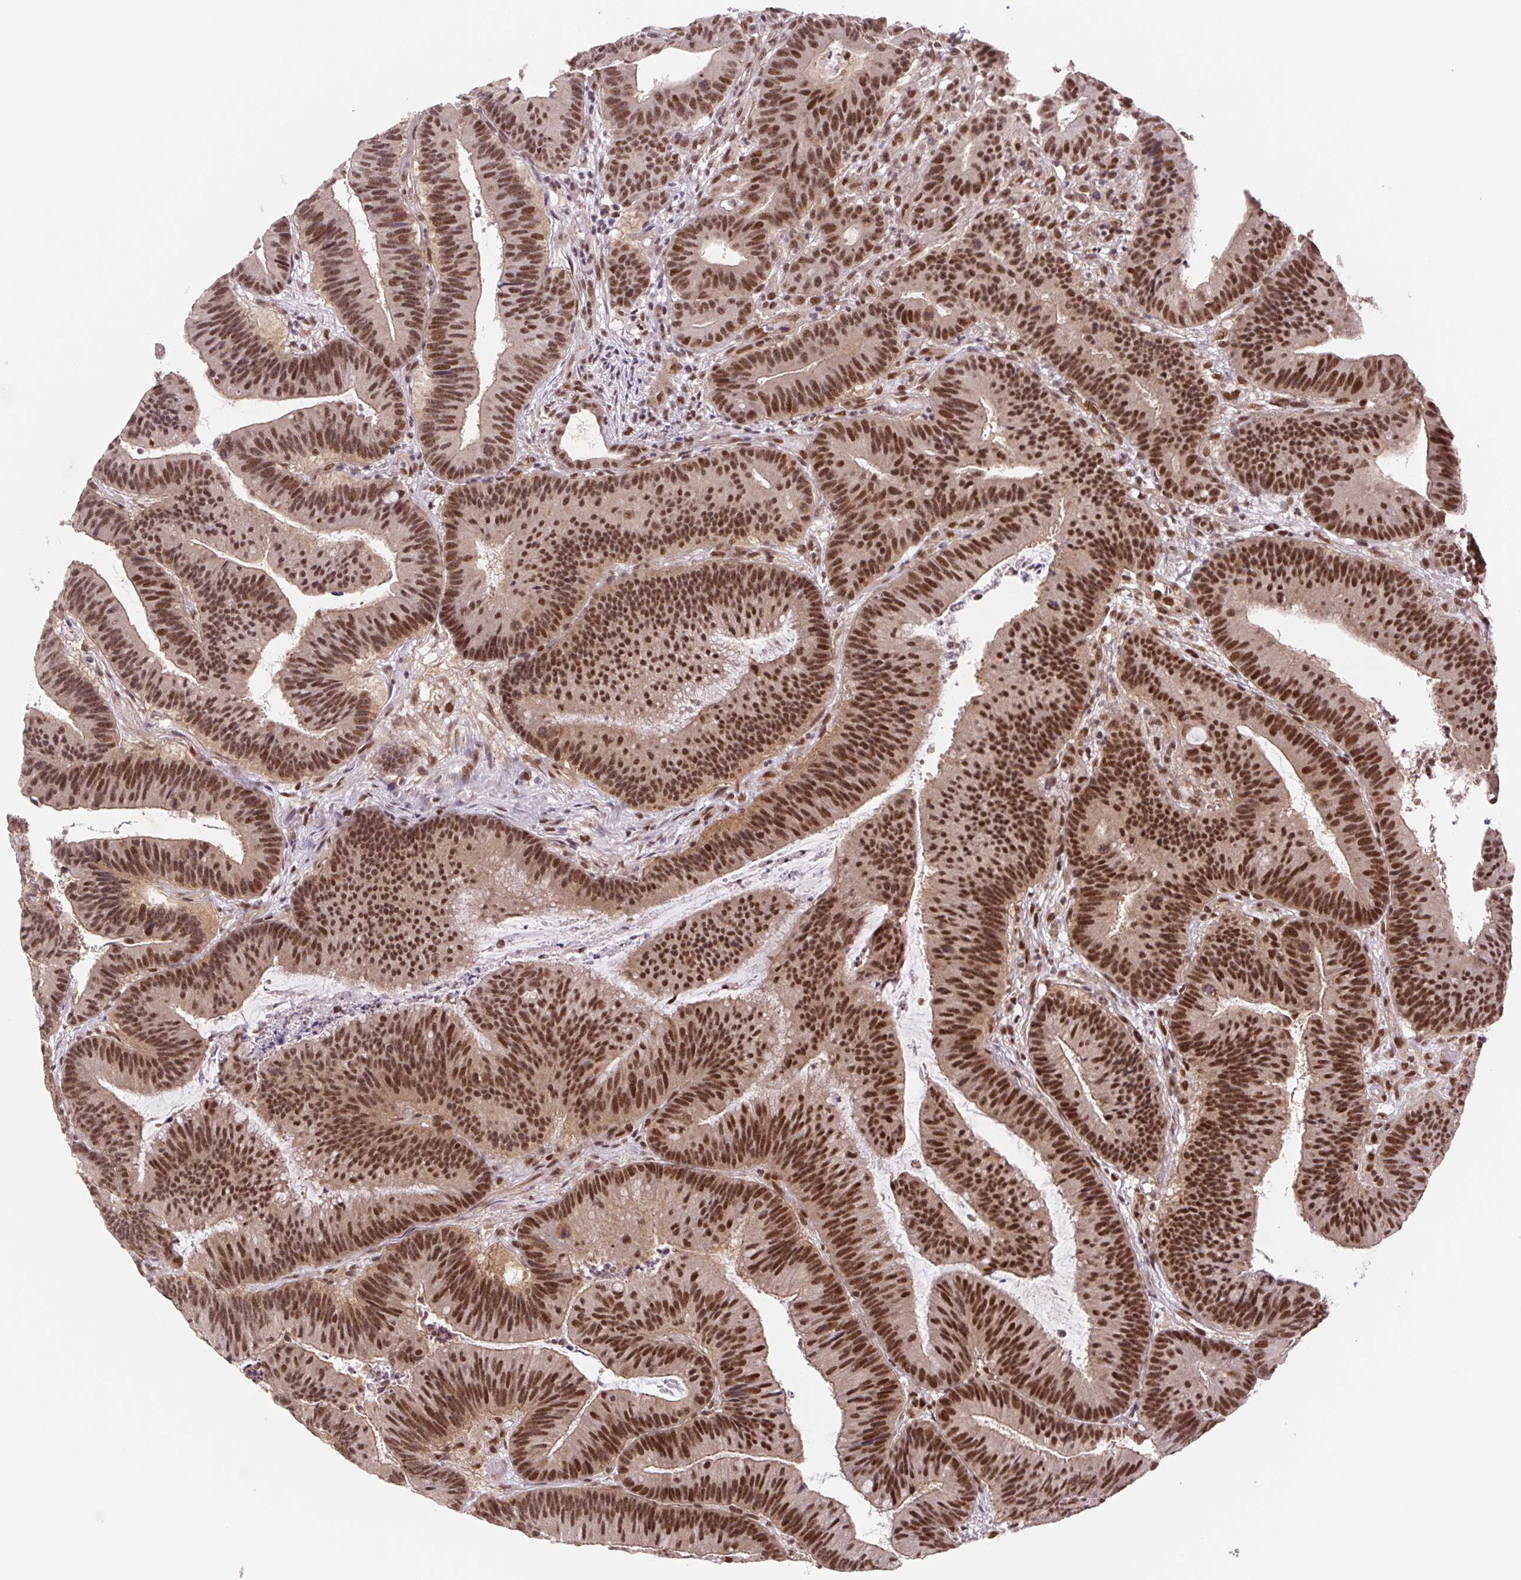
{"staining": {"intensity": "moderate", "quantity": ">75%", "location": "nuclear"}, "tissue": "colorectal cancer", "cell_type": "Tumor cells", "image_type": "cancer", "snomed": [{"axis": "morphology", "description": "Adenocarcinoma, NOS"}, {"axis": "topography", "description": "Colon"}], "caption": "A medium amount of moderate nuclear expression is seen in about >75% of tumor cells in colorectal adenocarcinoma tissue. (IHC, brightfield microscopy, high magnification).", "gene": "CWC25", "patient": {"sex": "female", "age": 78}}